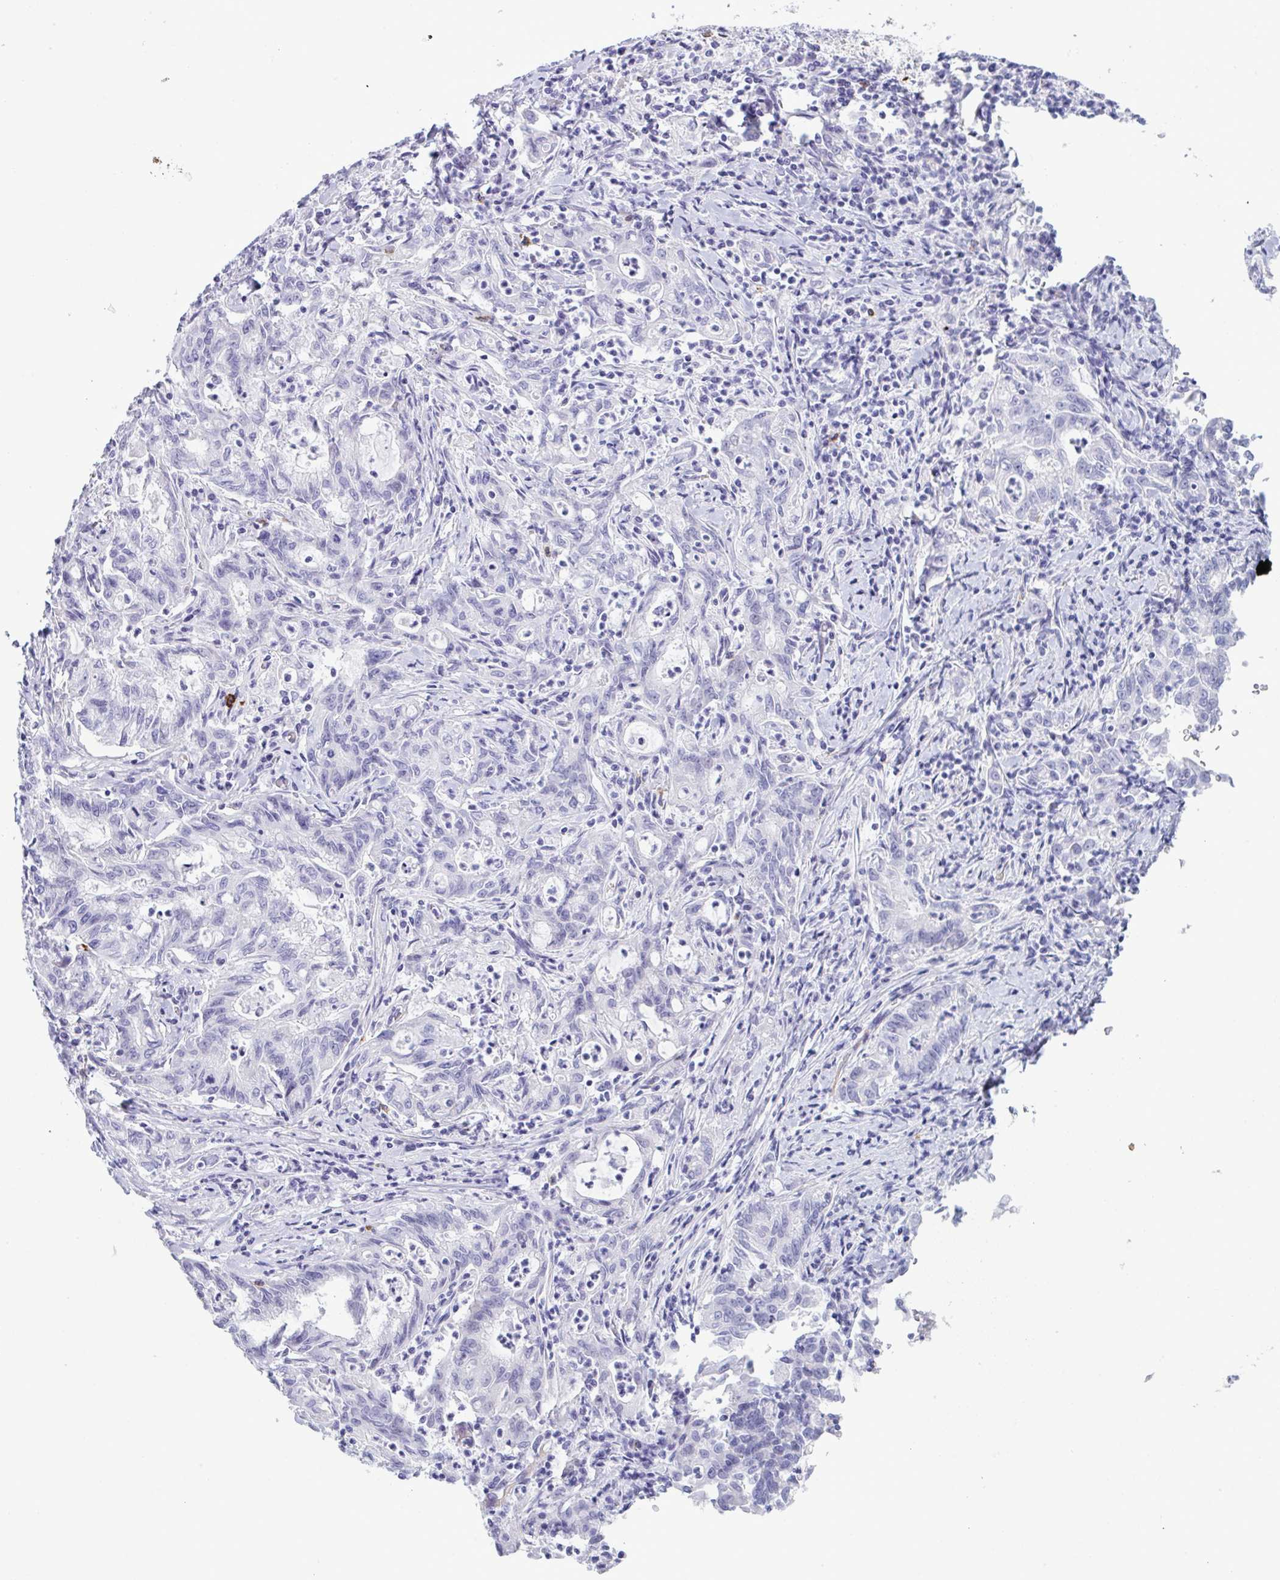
{"staining": {"intensity": "negative", "quantity": "none", "location": "none"}, "tissue": "stomach cancer", "cell_type": "Tumor cells", "image_type": "cancer", "snomed": [{"axis": "morphology", "description": "Adenocarcinoma, NOS"}, {"axis": "topography", "description": "Stomach, upper"}], "caption": "The photomicrograph demonstrates no staining of tumor cells in stomach cancer (adenocarcinoma). (DAB (3,3'-diaminobenzidine) IHC visualized using brightfield microscopy, high magnification).", "gene": "ZNF684", "patient": {"sex": "female", "age": 79}}